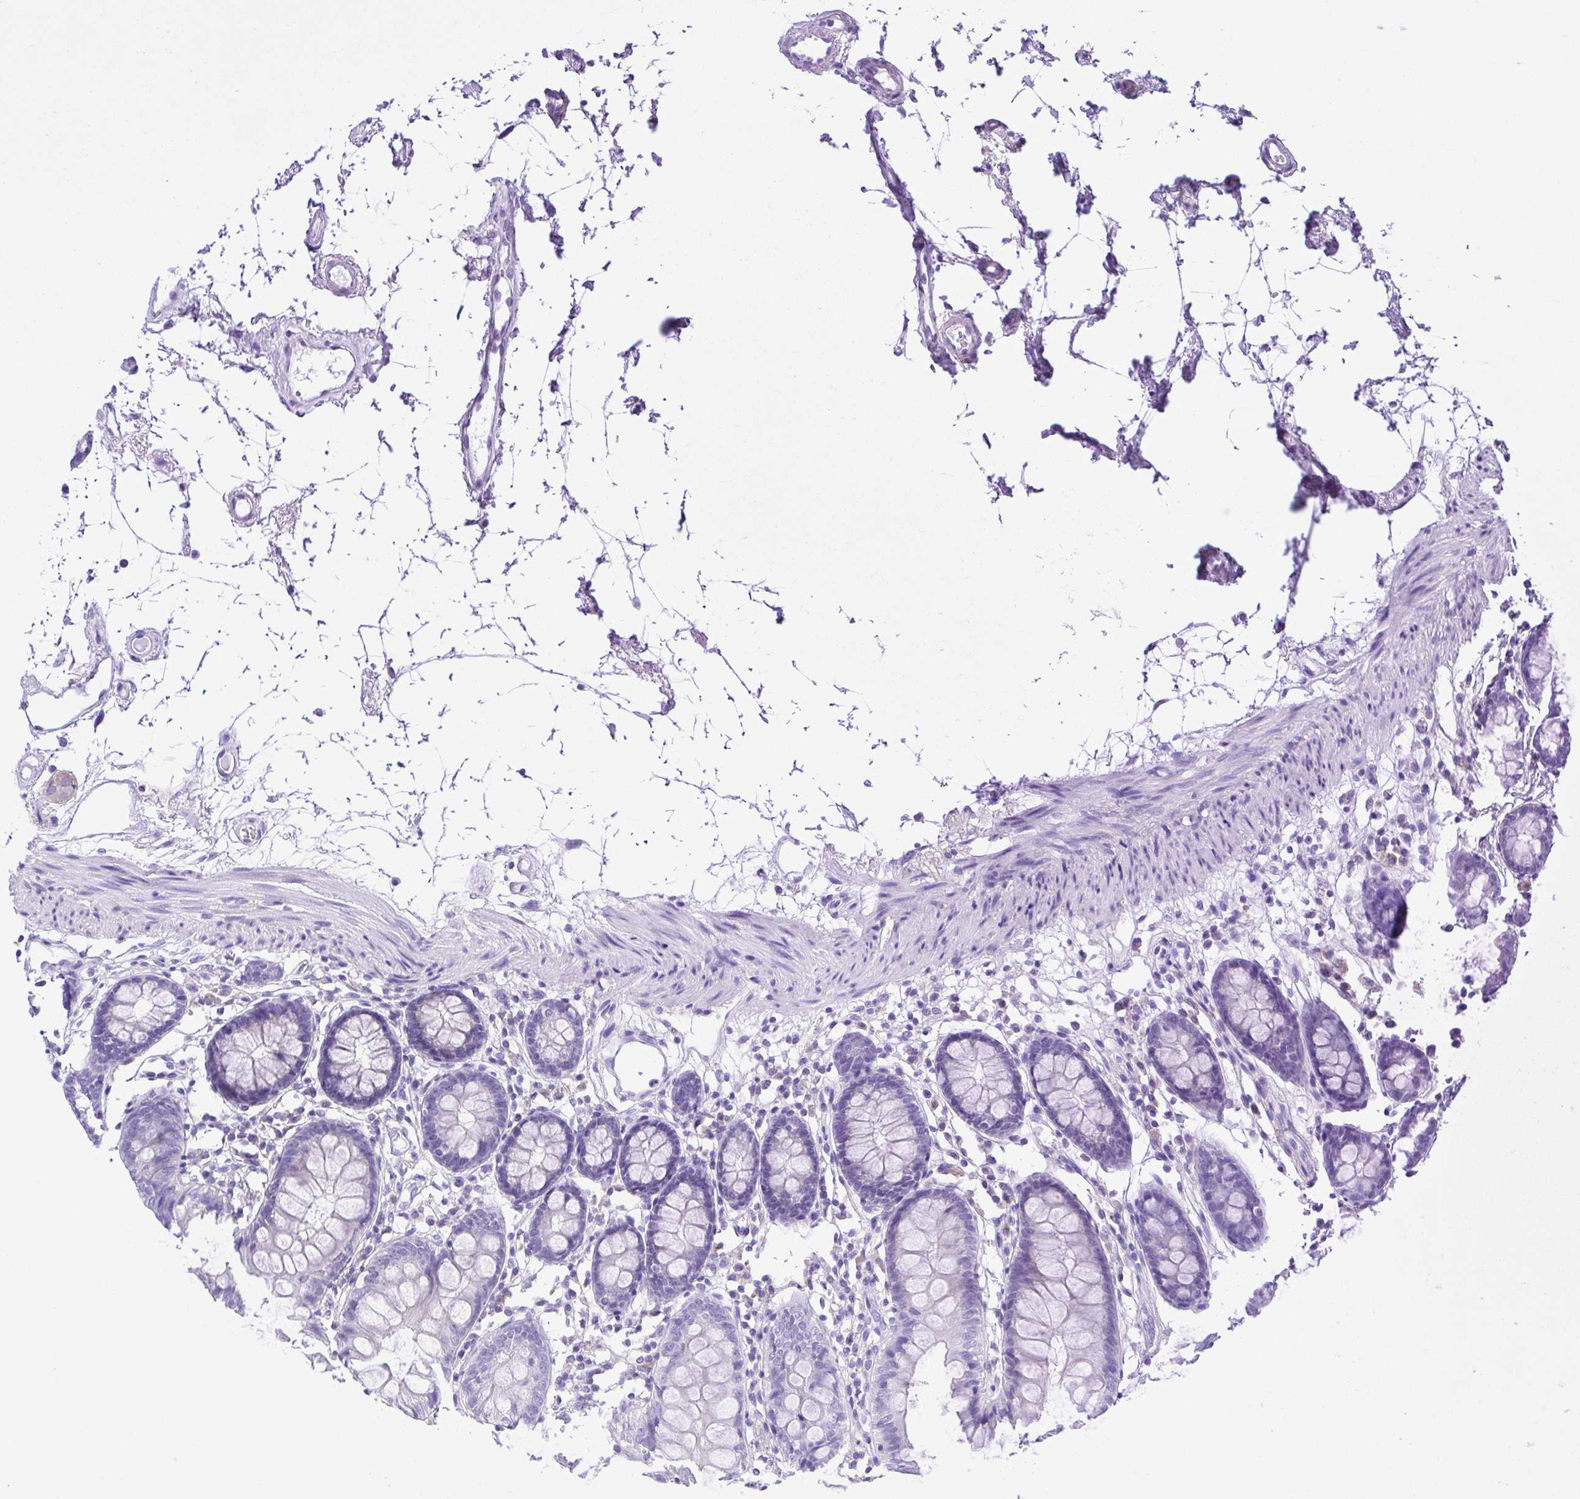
{"staining": {"intensity": "negative", "quantity": "none", "location": "none"}, "tissue": "colon", "cell_type": "Endothelial cells", "image_type": "normal", "snomed": [{"axis": "morphology", "description": "Normal tissue, NOS"}, {"axis": "topography", "description": "Colon"}], "caption": "Immunohistochemistry photomicrograph of unremarkable colon stained for a protein (brown), which demonstrates no expression in endothelial cells.", "gene": "PAK3", "patient": {"sex": "female", "age": 84}}